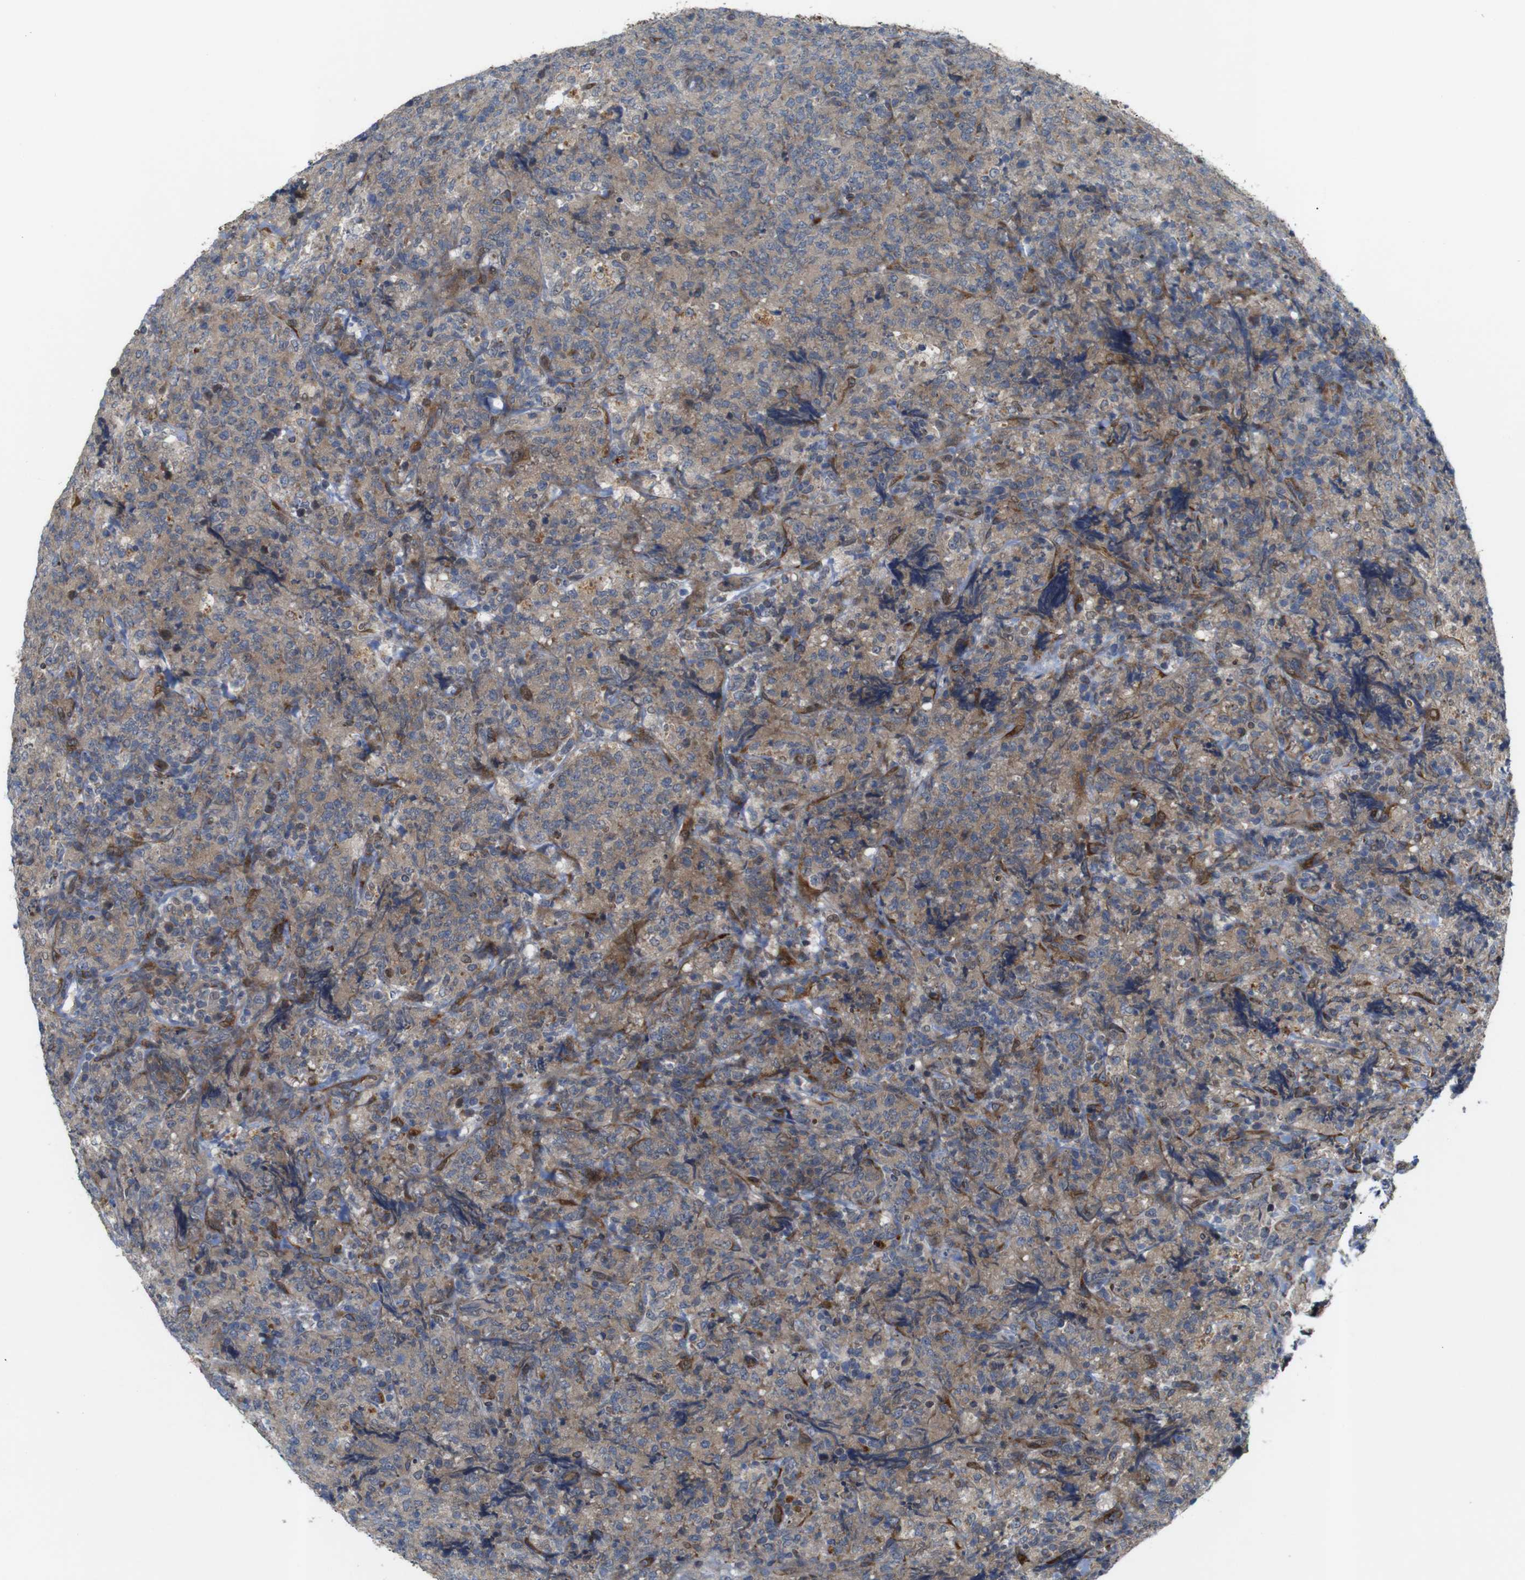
{"staining": {"intensity": "weak", "quantity": ">75%", "location": "cytoplasmic/membranous"}, "tissue": "lymphoma", "cell_type": "Tumor cells", "image_type": "cancer", "snomed": [{"axis": "morphology", "description": "Malignant lymphoma, non-Hodgkin's type, High grade"}, {"axis": "topography", "description": "Tonsil"}], "caption": "Protein positivity by immunohistochemistry (IHC) exhibits weak cytoplasmic/membranous staining in about >75% of tumor cells in lymphoma.", "gene": "P3H2", "patient": {"sex": "female", "age": 36}}